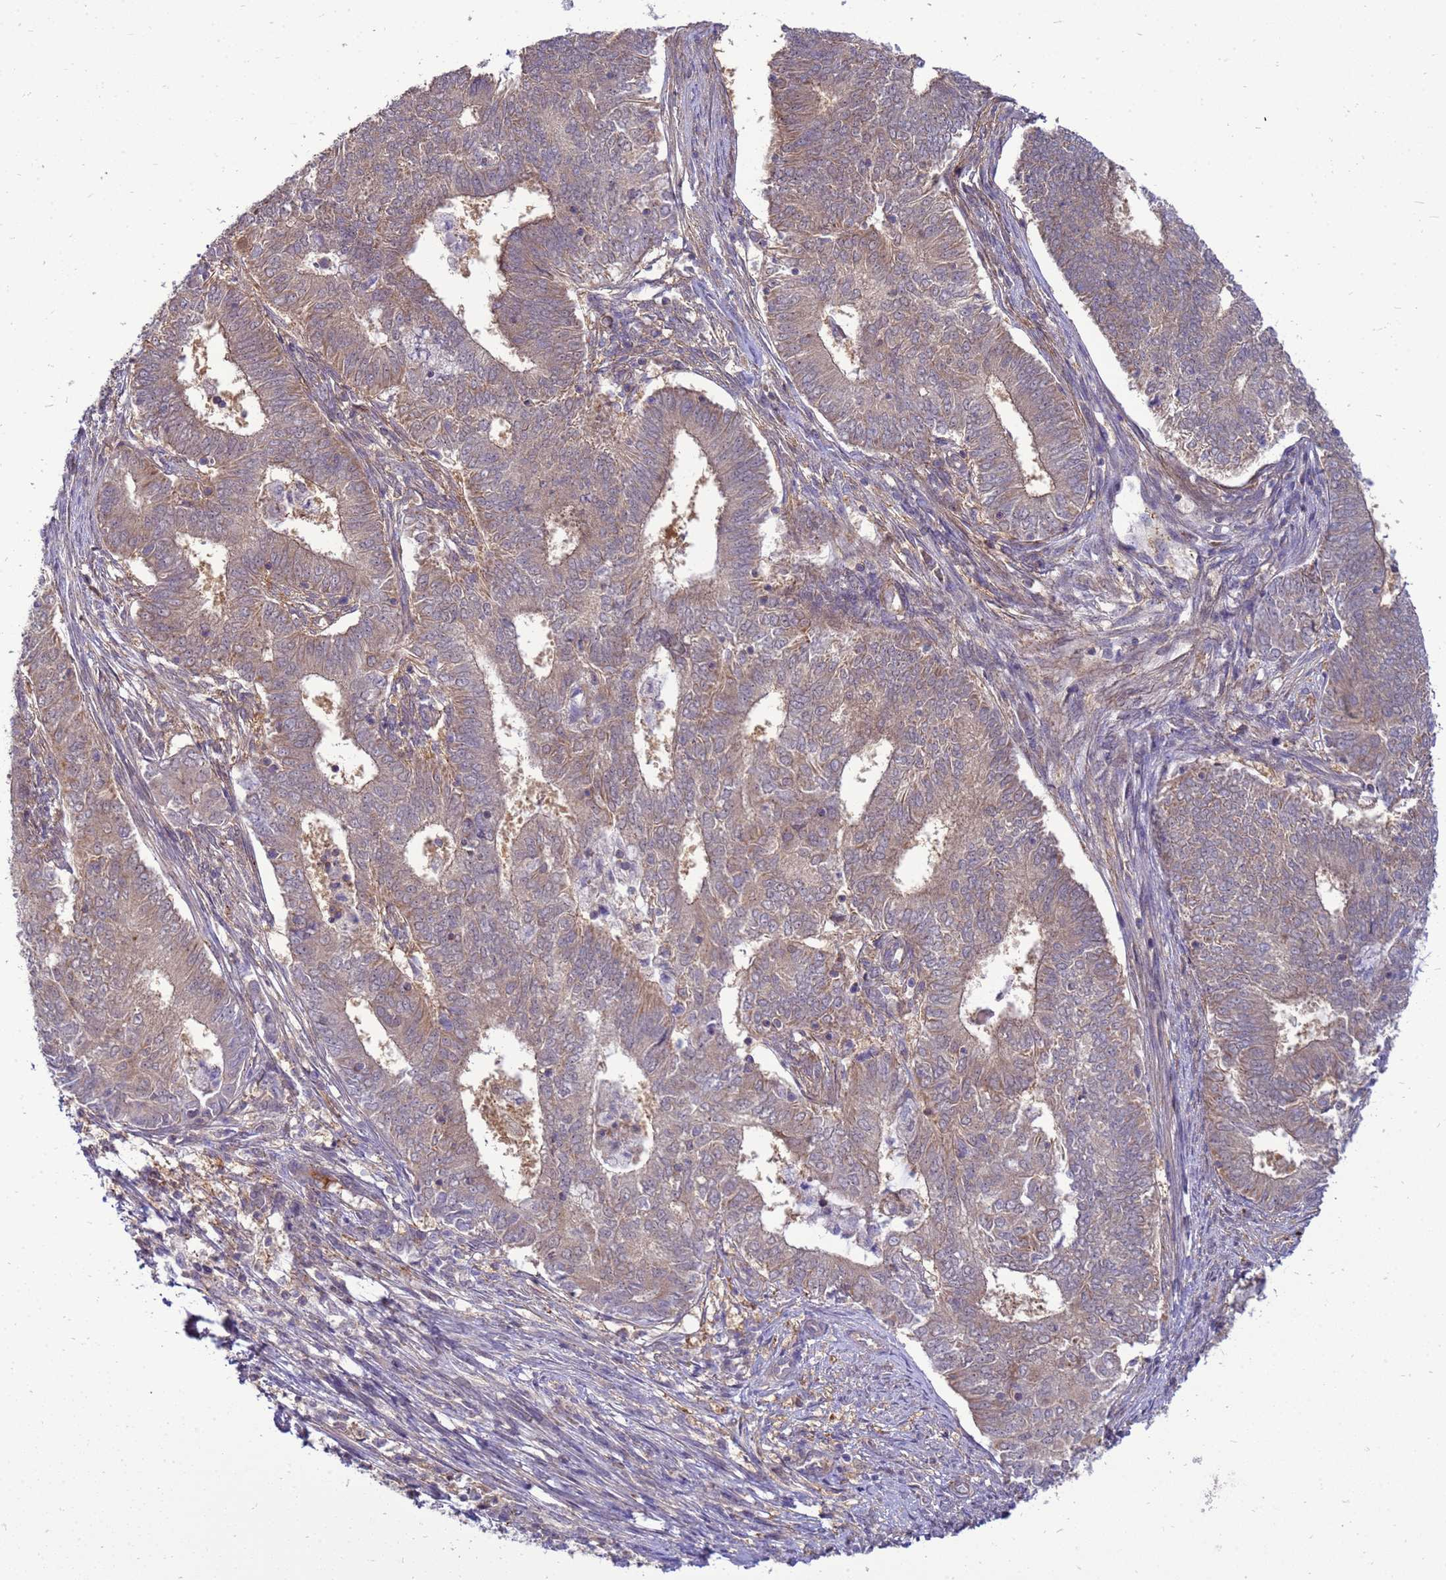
{"staining": {"intensity": "moderate", "quantity": ">75%", "location": "cytoplasmic/membranous"}, "tissue": "endometrial cancer", "cell_type": "Tumor cells", "image_type": "cancer", "snomed": [{"axis": "morphology", "description": "Adenocarcinoma, NOS"}, {"axis": "topography", "description": "Endometrium"}], "caption": "Endometrial cancer (adenocarcinoma) stained with a protein marker demonstrates moderate staining in tumor cells.", "gene": "ENOPH1", "patient": {"sex": "female", "age": 62}}